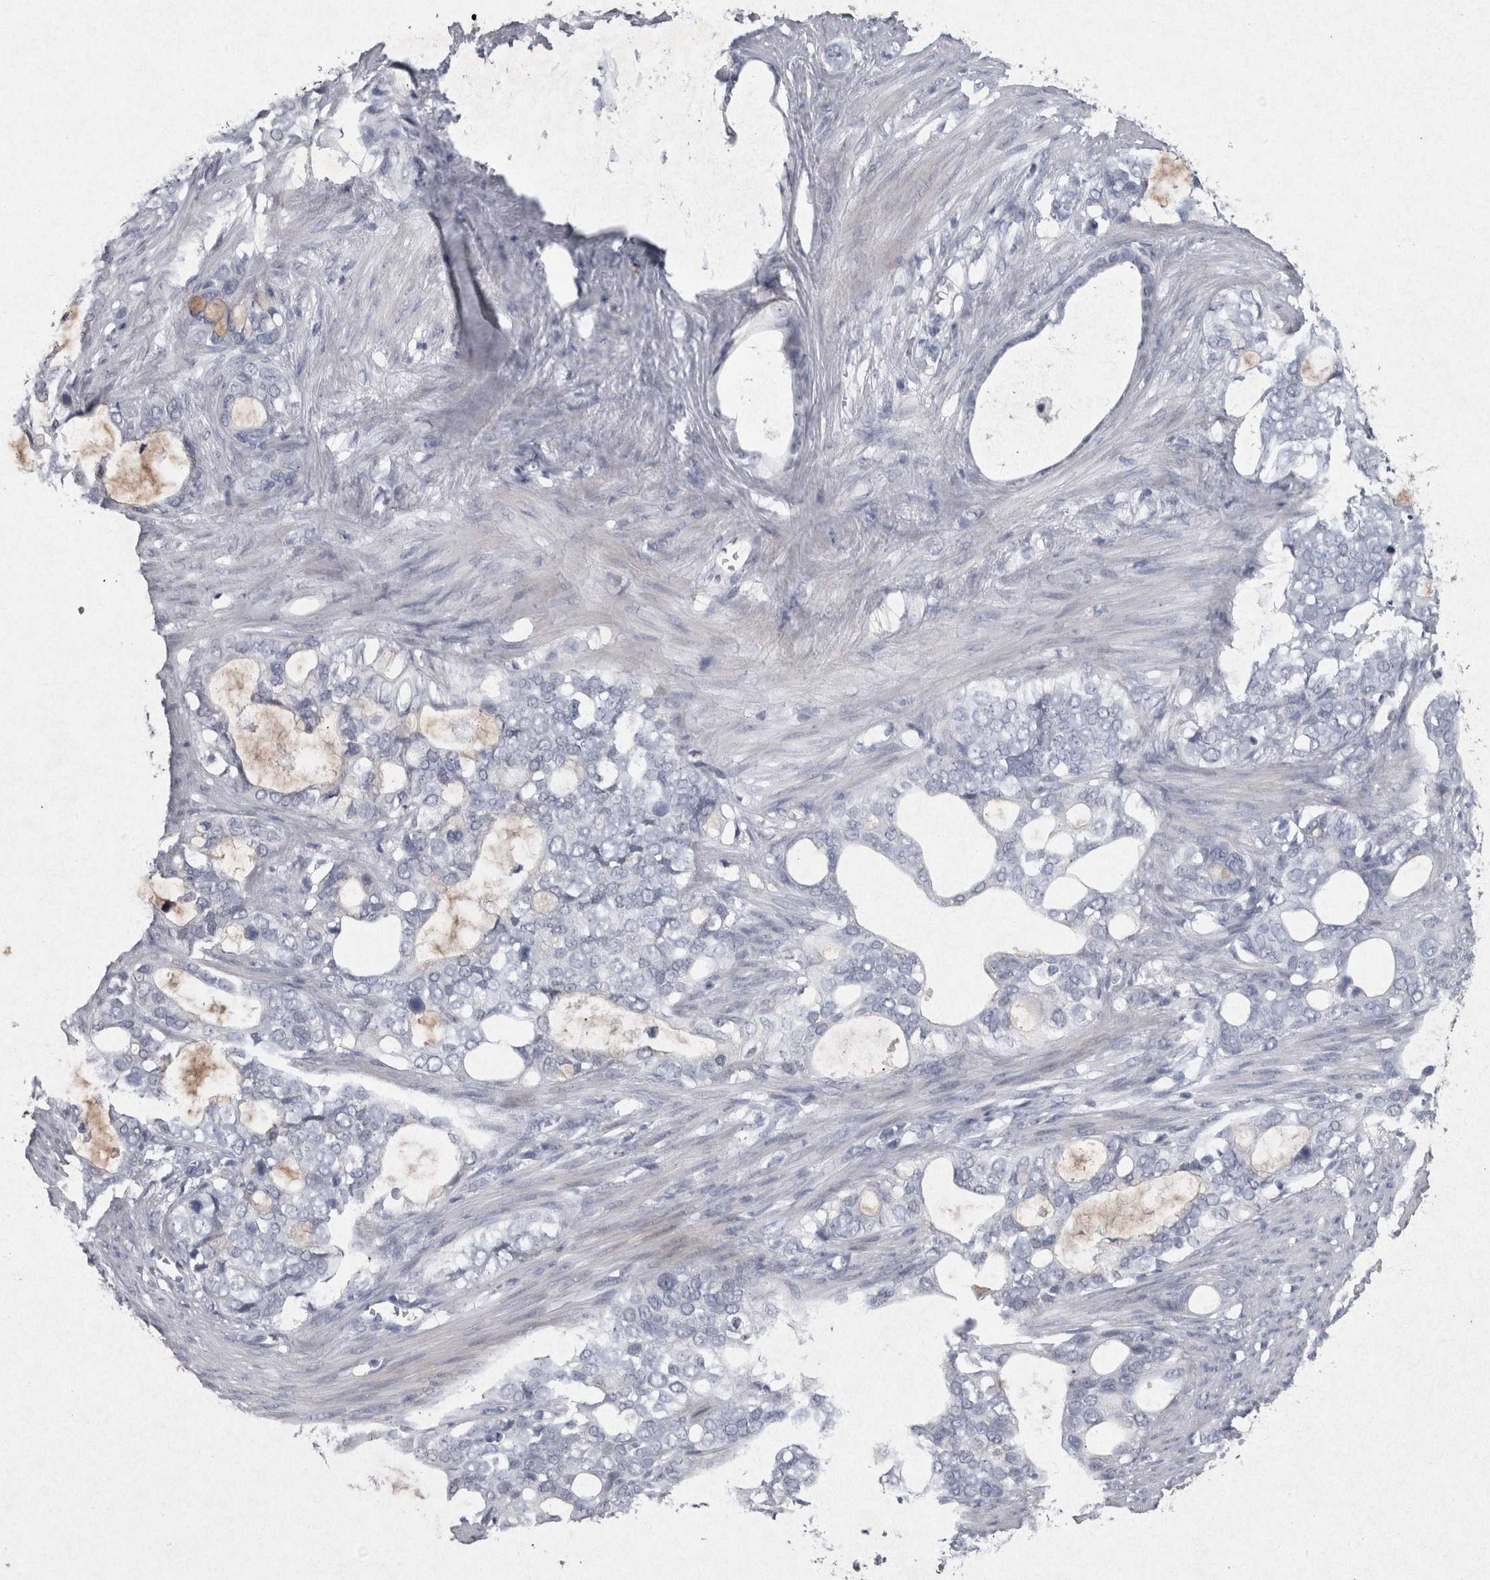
{"staining": {"intensity": "negative", "quantity": "none", "location": "none"}, "tissue": "stomach cancer", "cell_type": "Tumor cells", "image_type": "cancer", "snomed": [{"axis": "morphology", "description": "Adenocarcinoma, NOS"}, {"axis": "topography", "description": "Stomach"}], "caption": "This is a micrograph of immunohistochemistry (IHC) staining of adenocarcinoma (stomach), which shows no positivity in tumor cells.", "gene": "PDX1", "patient": {"sex": "female", "age": 75}}